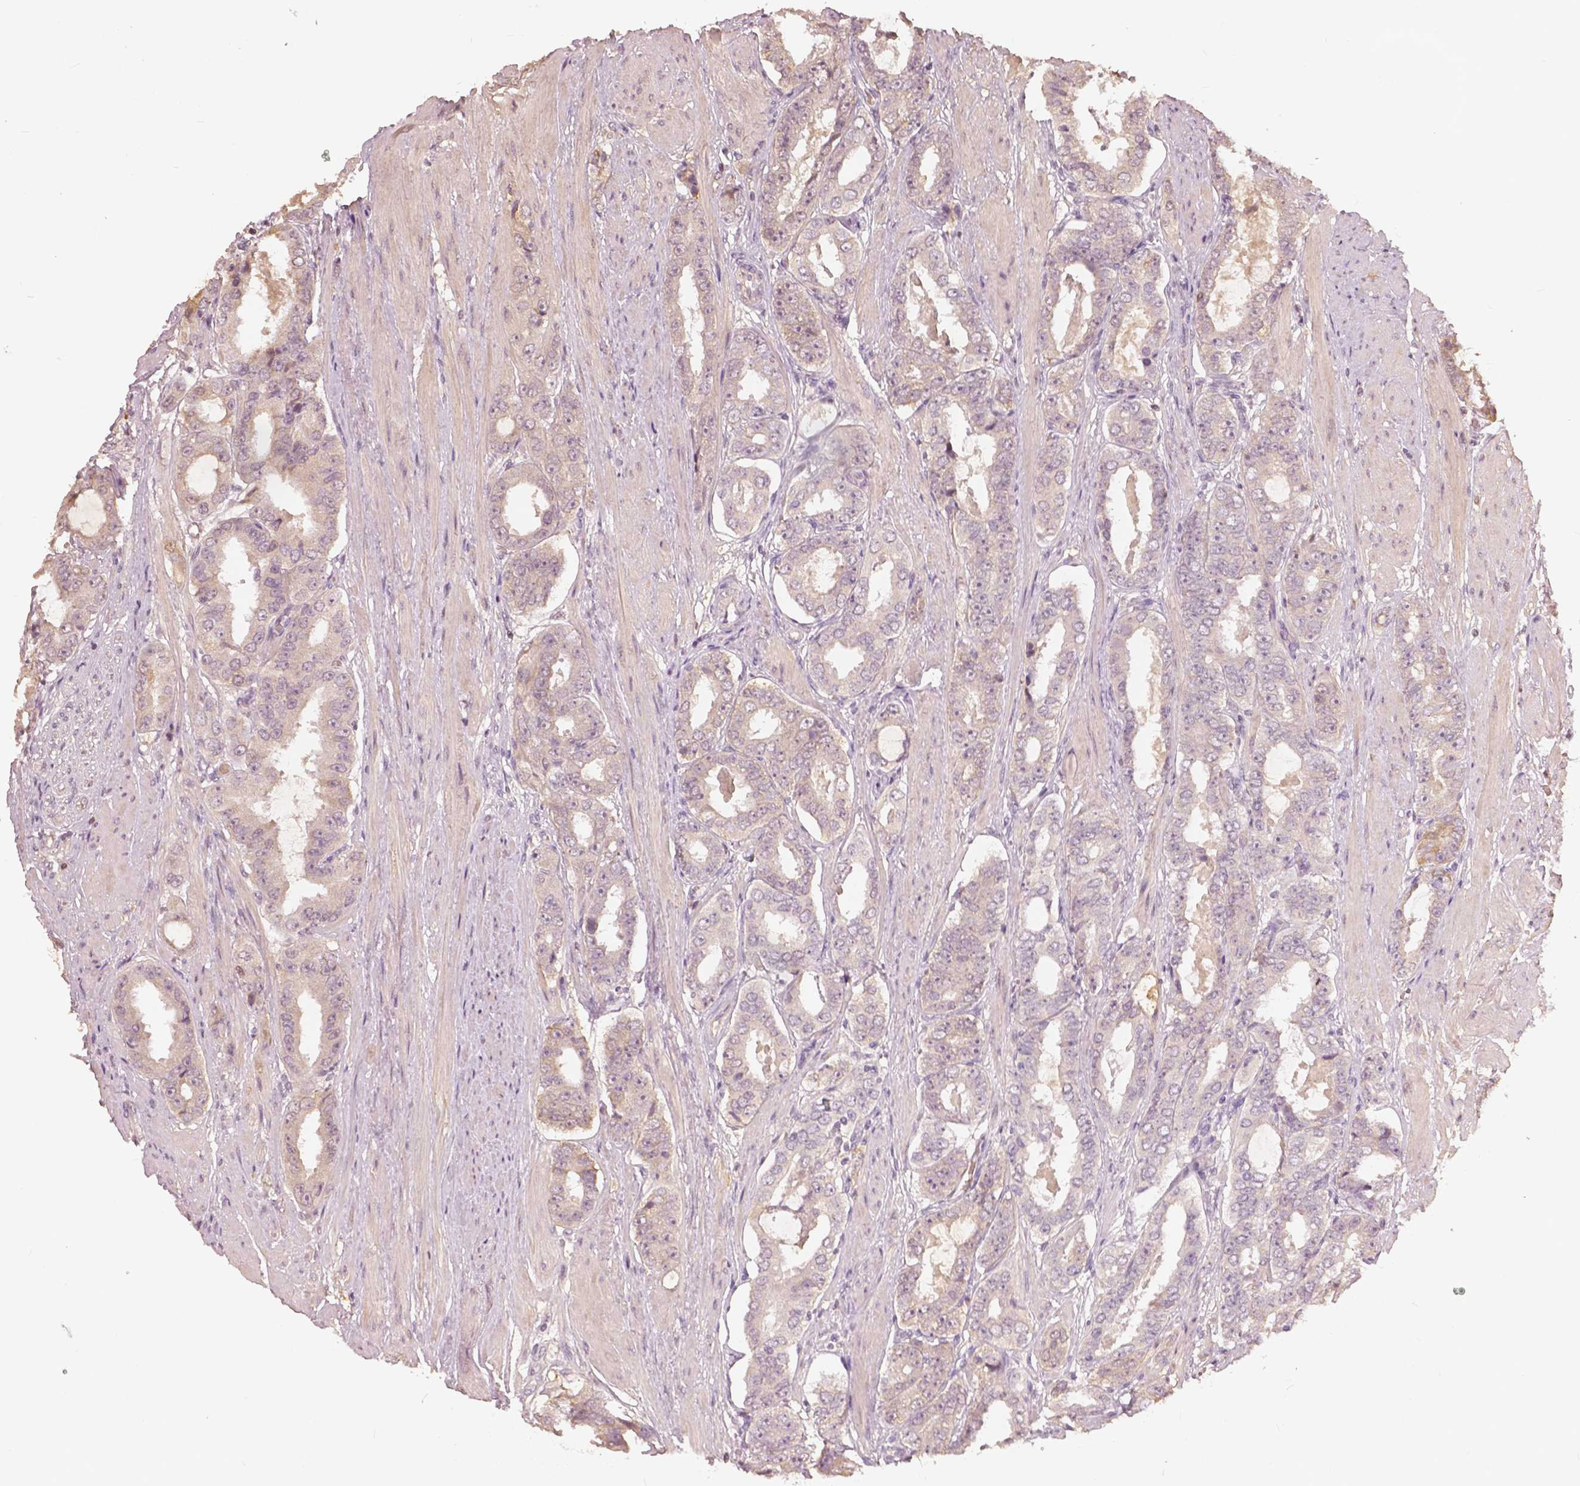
{"staining": {"intensity": "weak", "quantity": "<25%", "location": "nuclear"}, "tissue": "prostate cancer", "cell_type": "Tumor cells", "image_type": "cancer", "snomed": [{"axis": "morphology", "description": "Adenocarcinoma, High grade"}, {"axis": "topography", "description": "Prostate"}], "caption": "DAB (3,3'-diaminobenzidine) immunohistochemical staining of human prostate high-grade adenocarcinoma reveals no significant positivity in tumor cells.", "gene": "ANGPTL4", "patient": {"sex": "male", "age": 63}}